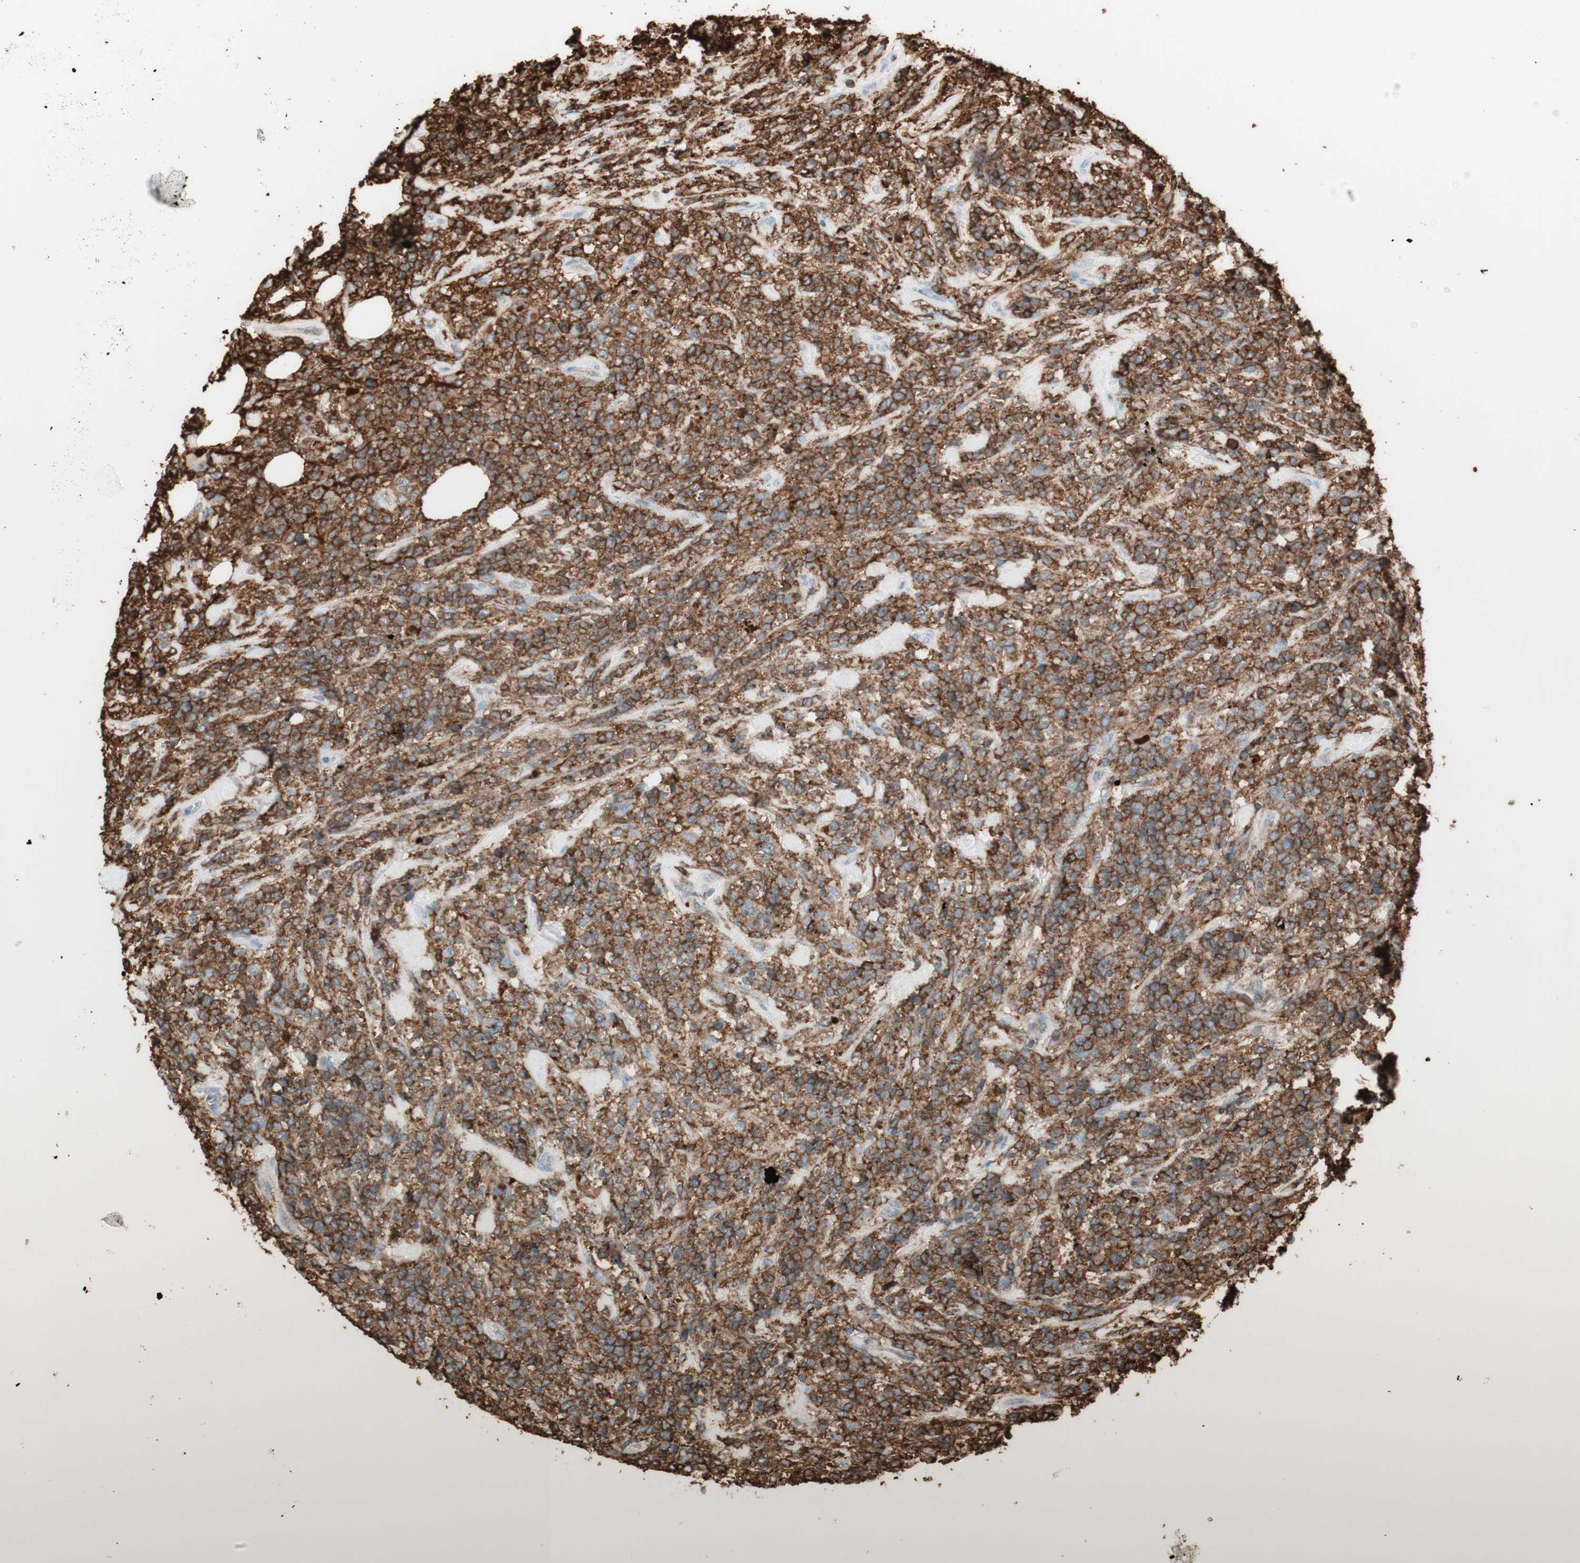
{"staining": {"intensity": "strong", "quantity": ">75%", "location": "cytoplasmic/membranous"}, "tissue": "lymphoma", "cell_type": "Tumor cells", "image_type": "cancer", "snomed": [{"axis": "morphology", "description": "Malignant lymphoma, non-Hodgkin's type, High grade"}, {"axis": "topography", "description": "Soft tissue"}], "caption": "DAB immunohistochemical staining of lymphoma shows strong cytoplasmic/membranous protein positivity in approximately >75% of tumor cells. (brown staining indicates protein expression, while blue staining denotes nuclei).", "gene": "HLA-DPB1", "patient": {"sex": "male", "age": 18}}